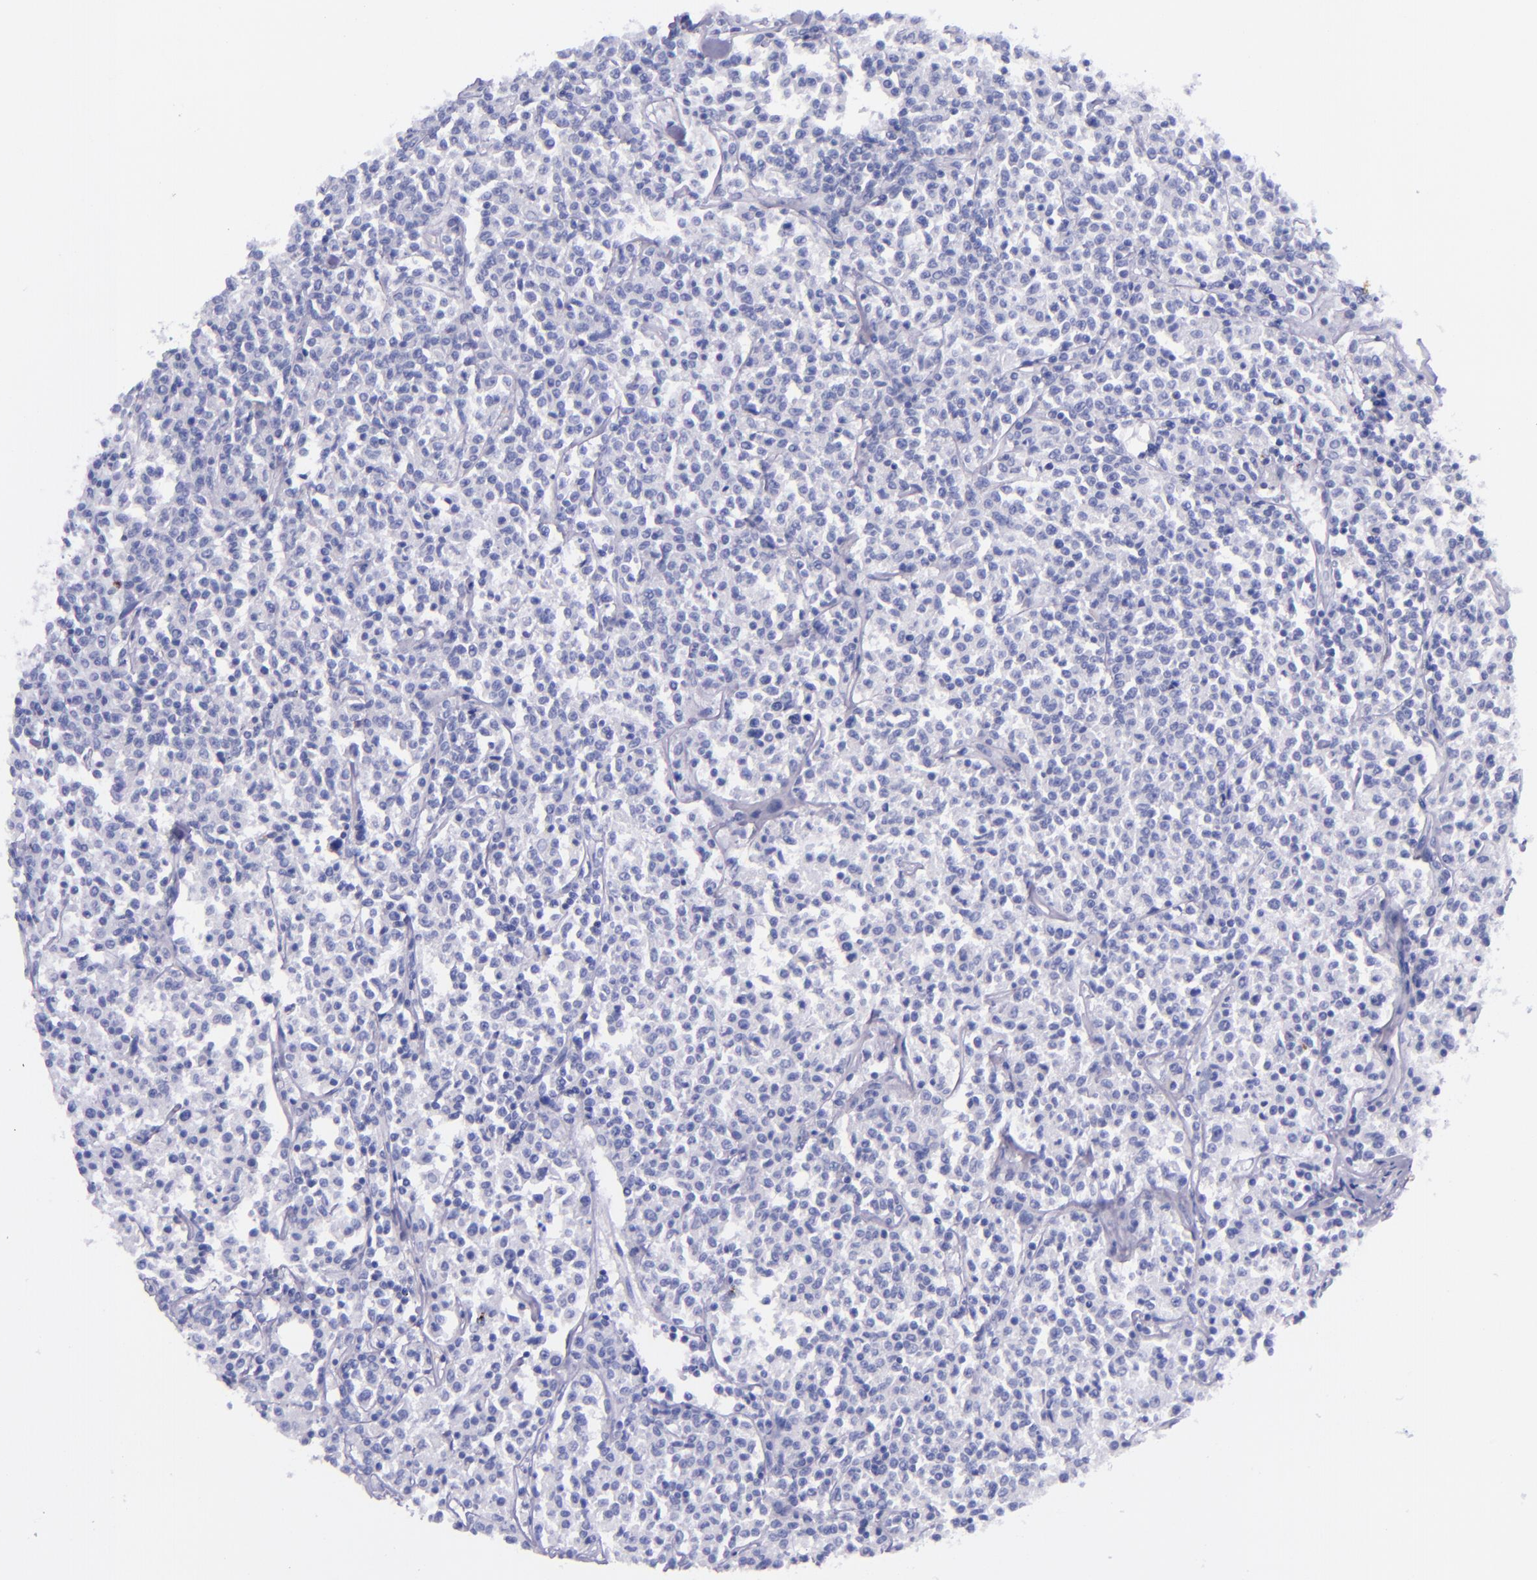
{"staining": {"intensity": "negative", "quantity": "none", "location": "none"}, "tissue": "lymphoma", "cell_type": "Tumor cells", "image_type": "cancer", "snomed": [{"axis": "morphology", "description": "Malignant lymphoma, non-Hodgkin's type, Low grade"}, {"axis": "topography", "description": "Small intestine"}], "caption": "Immunohistochemistry (IHC) image of neoplastic tissue: human lymphoma stained with DAB (3,3'-diaminobenzidine) reveals no significant protein positivity in tumor cells.", "gene": "LAG3", "patient": {"sex": "female", "age": 59}}